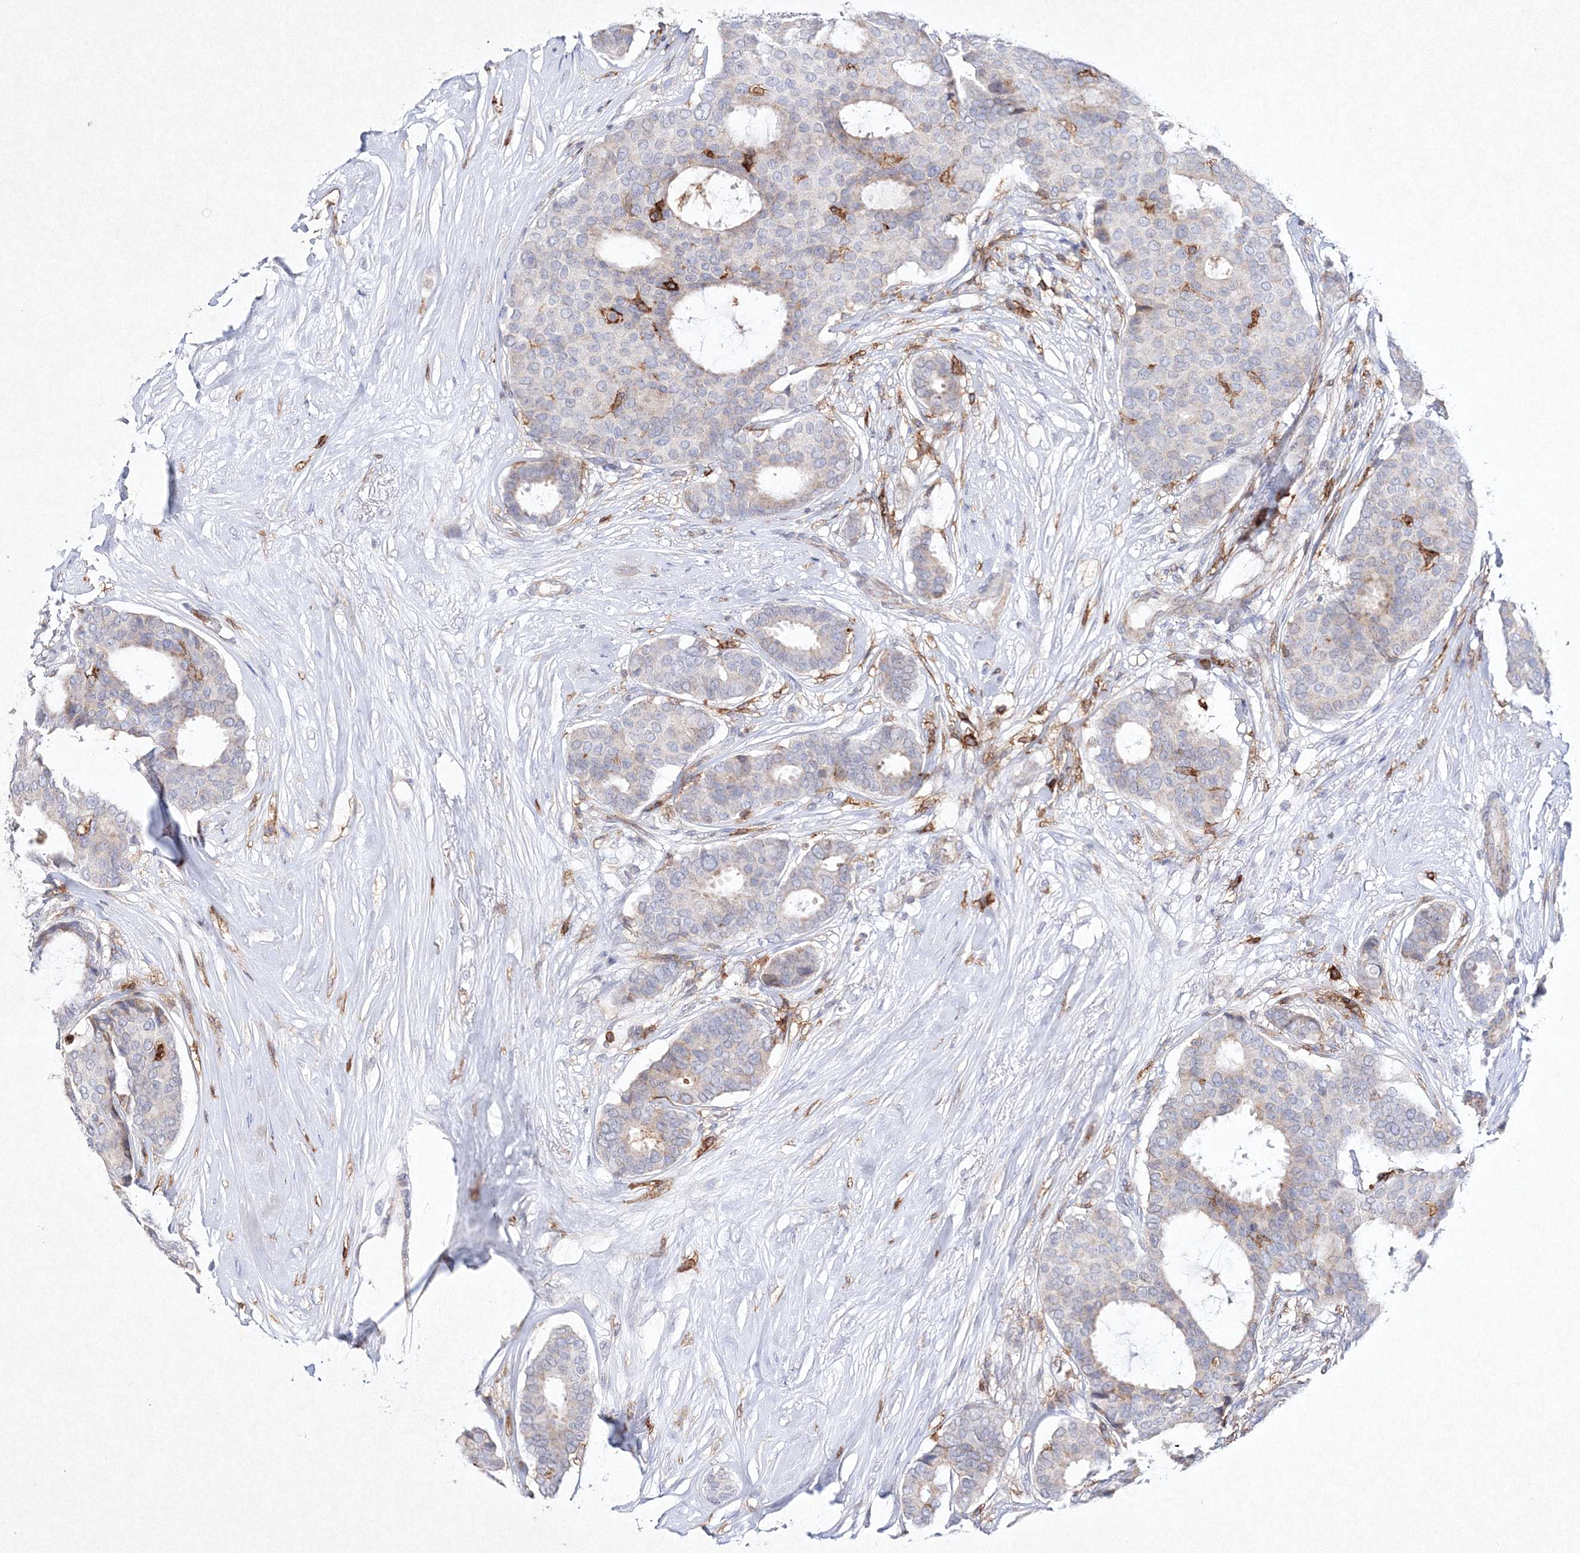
{"staining": {"intensity": "negative", "quantity": "none", "location": "none"}, "tissue": "breast cancer", "cell_type": "Tumor cells", "image_type": "cancer", "snomed": [{"axis": "morphology", "description": "Duct carcinoma"}, {"axis": "topography", "description": "Breast"}], "caption": "Micrograph shows no significant protein staining in tumor cells of breast invasive ductal carcinoma.", "gene": "HCST", "patient": {"sex": "female", "age": 75}}